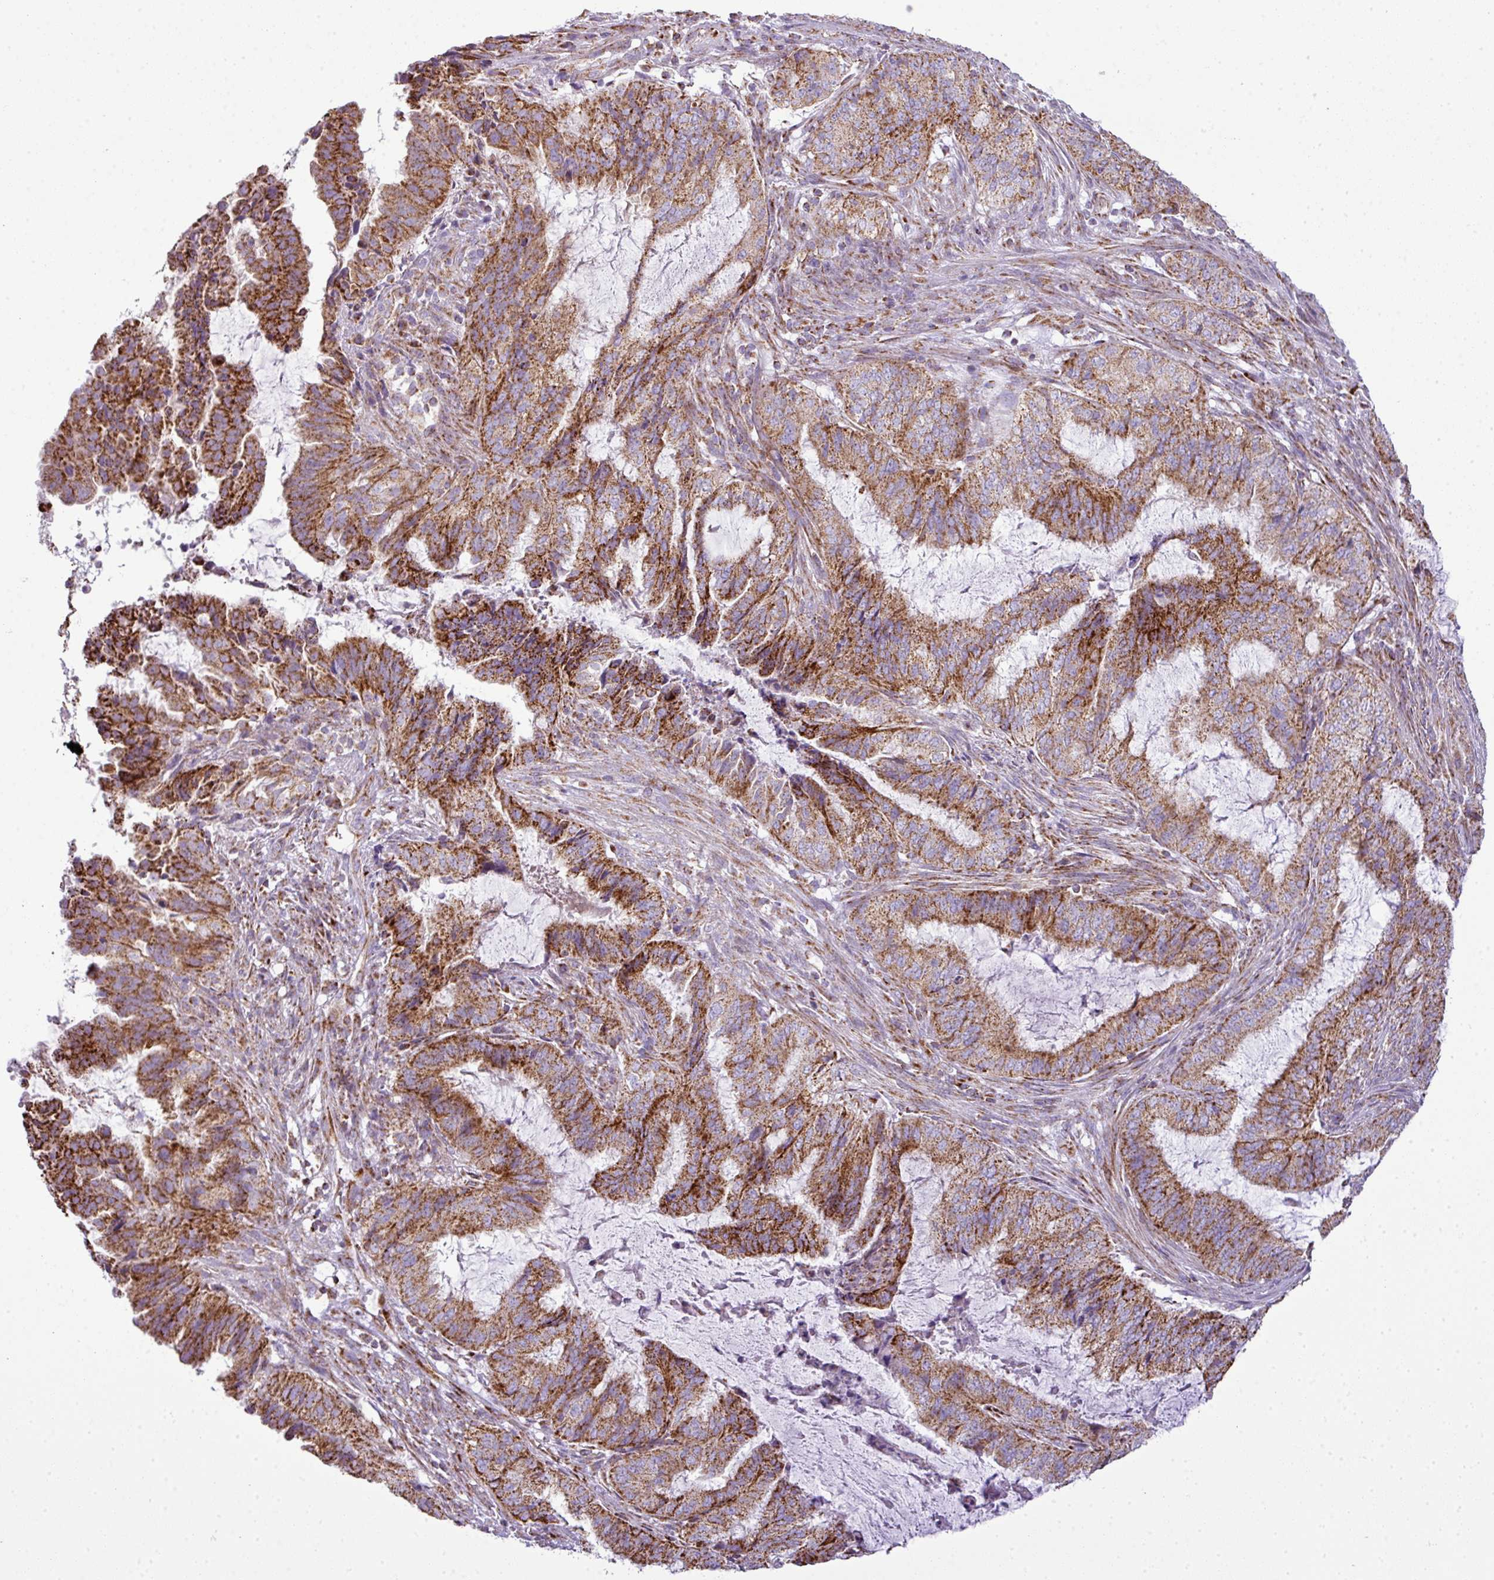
{"staining": {"intensity": "strong", "quantity": ">75%", "location": "cytoplasmic/membranous"}, "tissue": "endometrial cancer", "cell_type": "Tumor cells", "image_type": "cancer", "snomed": [{"axis": "morphology", "description": "Adenocarcinoma, NOS"}, {"axis": "topography", "description": "Endometrium"}], "caption": "Immunohistochemistry image of neoplastic tissue: human endometrial adenocarcinoma stained using IHC shows high levels of strong protein expression localized specifically in the cytoplasmic/membranous of tumor cells, appearing as a cytoplasmic/membranous brown color.", "gene": "ZNF81", "patient": {"sex": "female", "age": 51}}